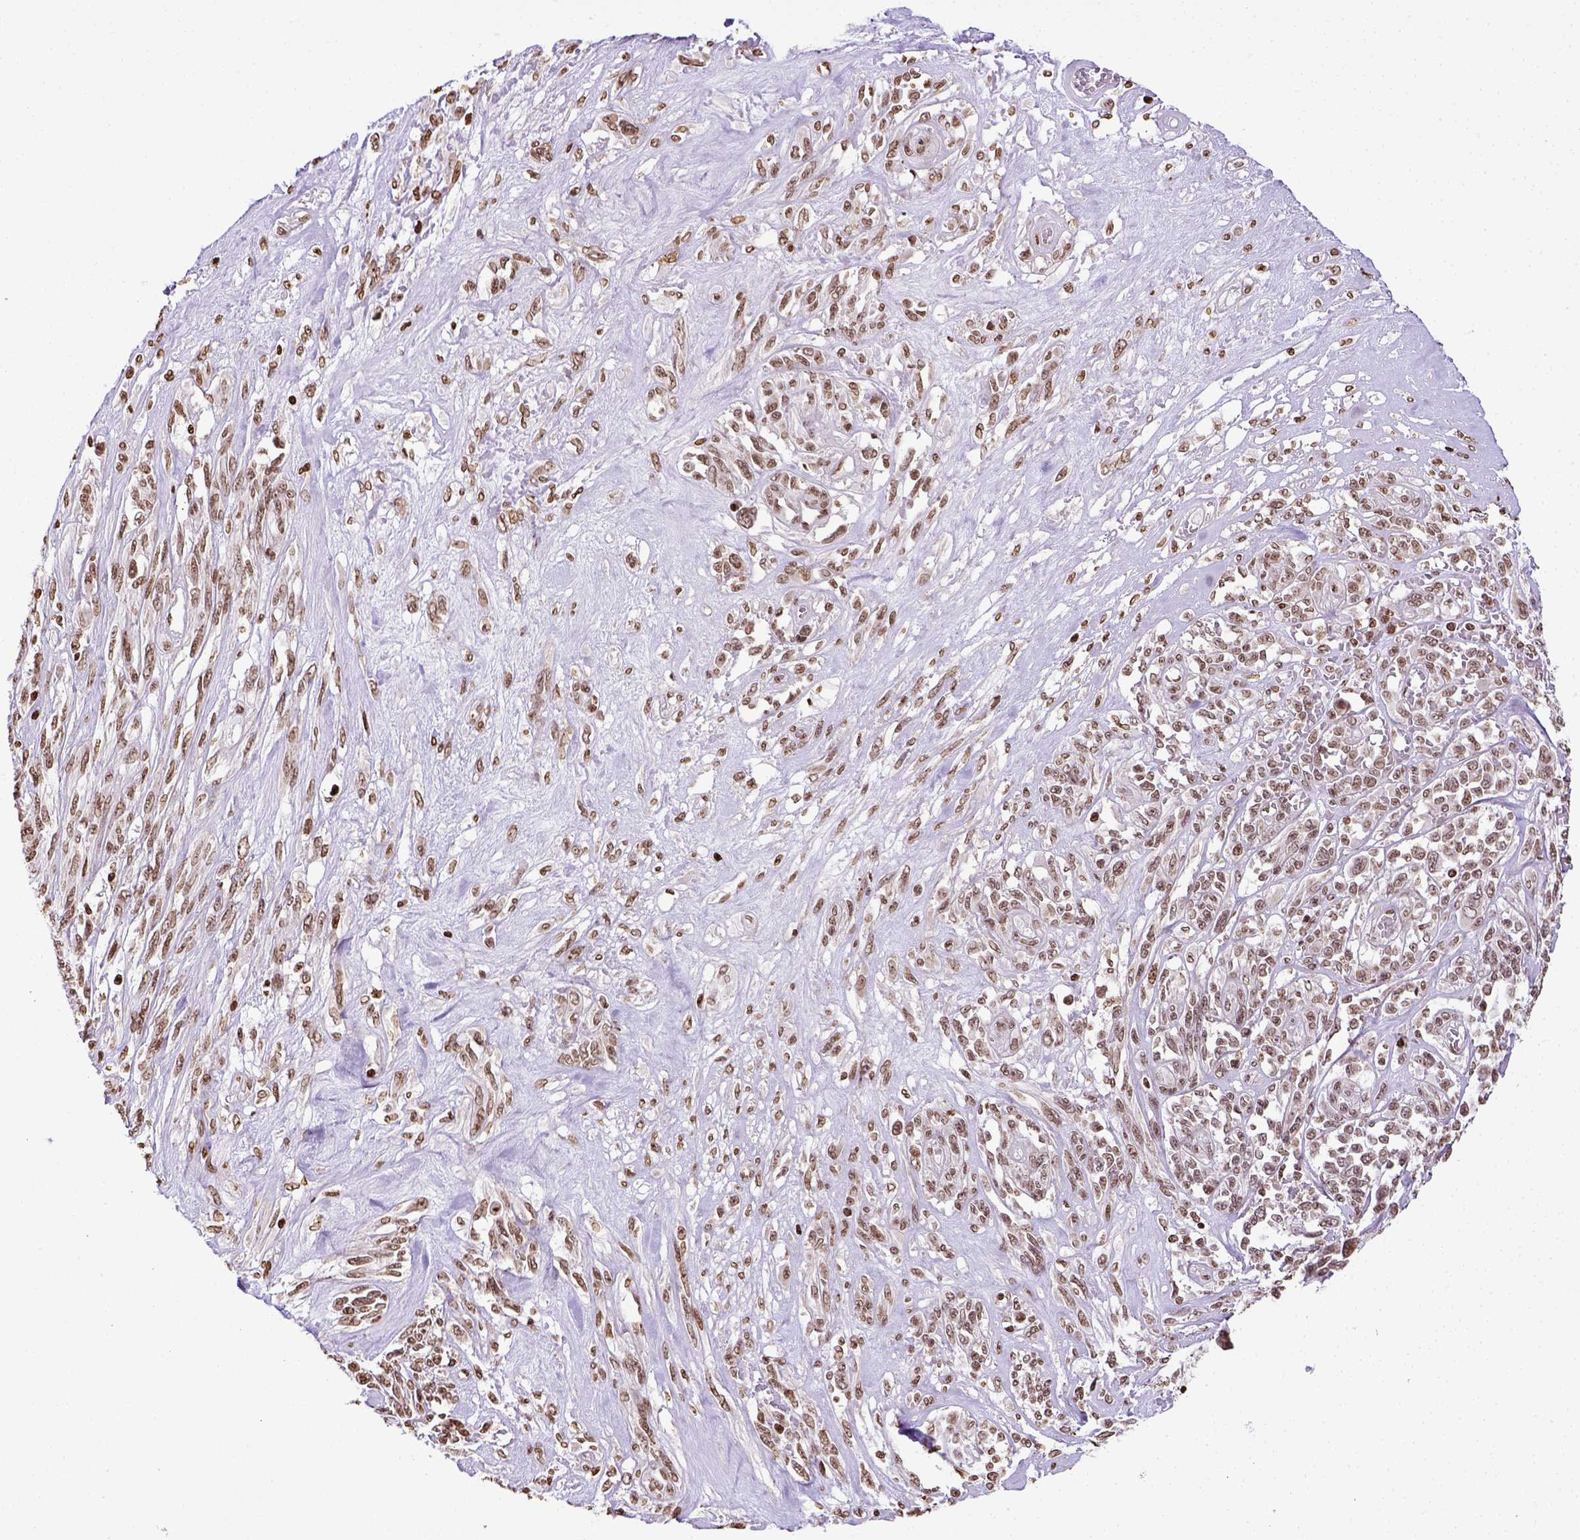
{"staining": {"intensity": "moderate", "quantity": ">75%", "location": "nuclear"}, "tissue": "melanoma", "cell_type": "Tumor cells", "image_type": "cancer", "snomed": [{"axis": "morphology", "description": "Malignant melanoma, NOS"}, {"axis": "topography", "description": "Skin"}], "caption": "Human melanoma stained with a brown dye displays moderate nuclear positive positivity in approximately >75% of tumor cells.", "gene": "ZNF75D", "patient": {"sex": "female", "age": 91}}